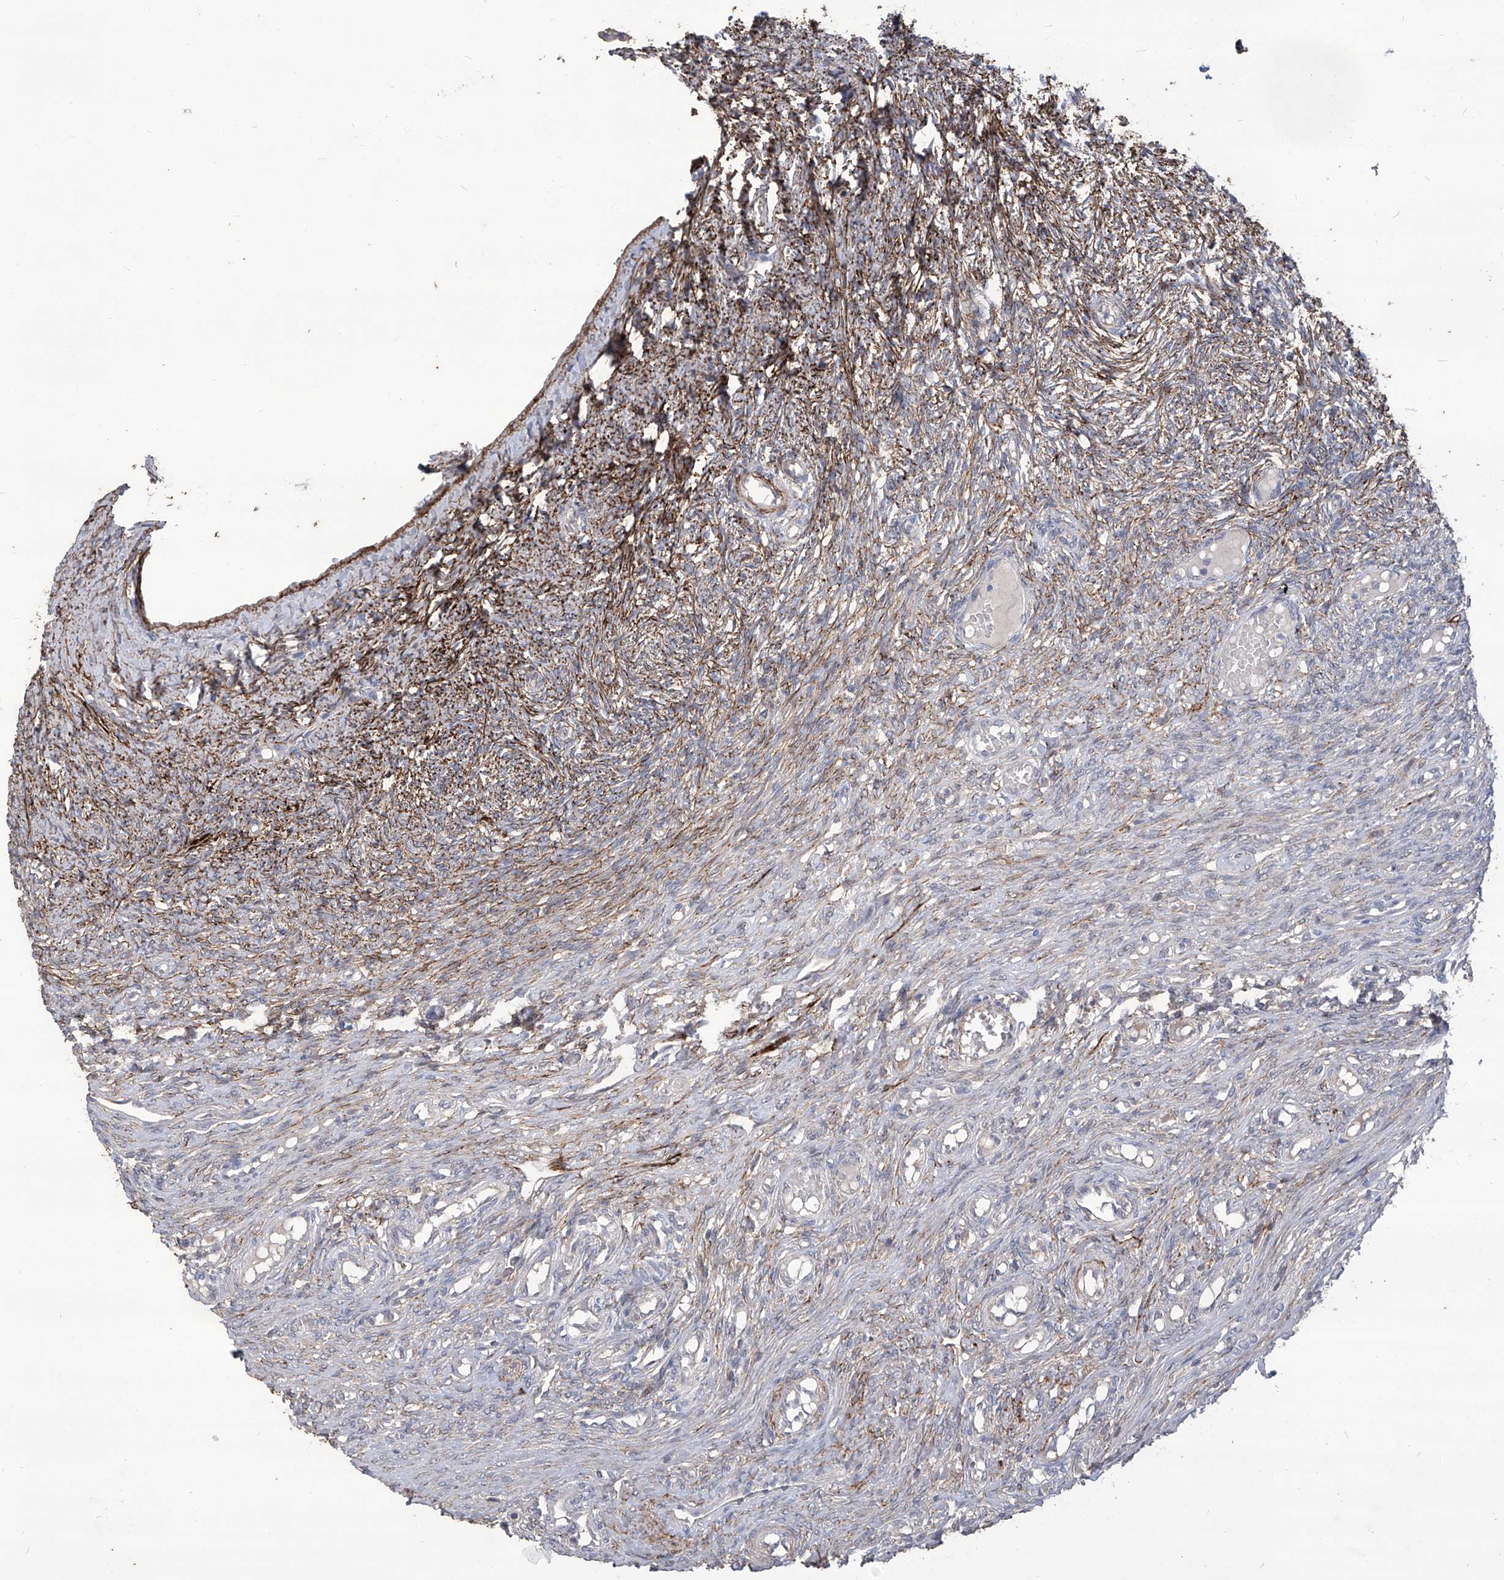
{"staining": {"intensity": "negative", "quantity": "none", "location": "none"}, "tissue": "ovary", "cell_type": "Follicle cells", "image_type": "normal", "snomed": [{"axis": "morphology", "description": "Adenocarcinoma, NOS"}, {"axis": "topography", "description": "Endometrium"}], "caption": "This photomicrograph is of unremarkable ovary stained with immunohistochemistry (IHC) to label a protein in brown with the nuclei are counter-stained blue. There is no staining in follicle cells.", "gene": "TXNIP", "patient": {"sex": "female", "age": 32}}